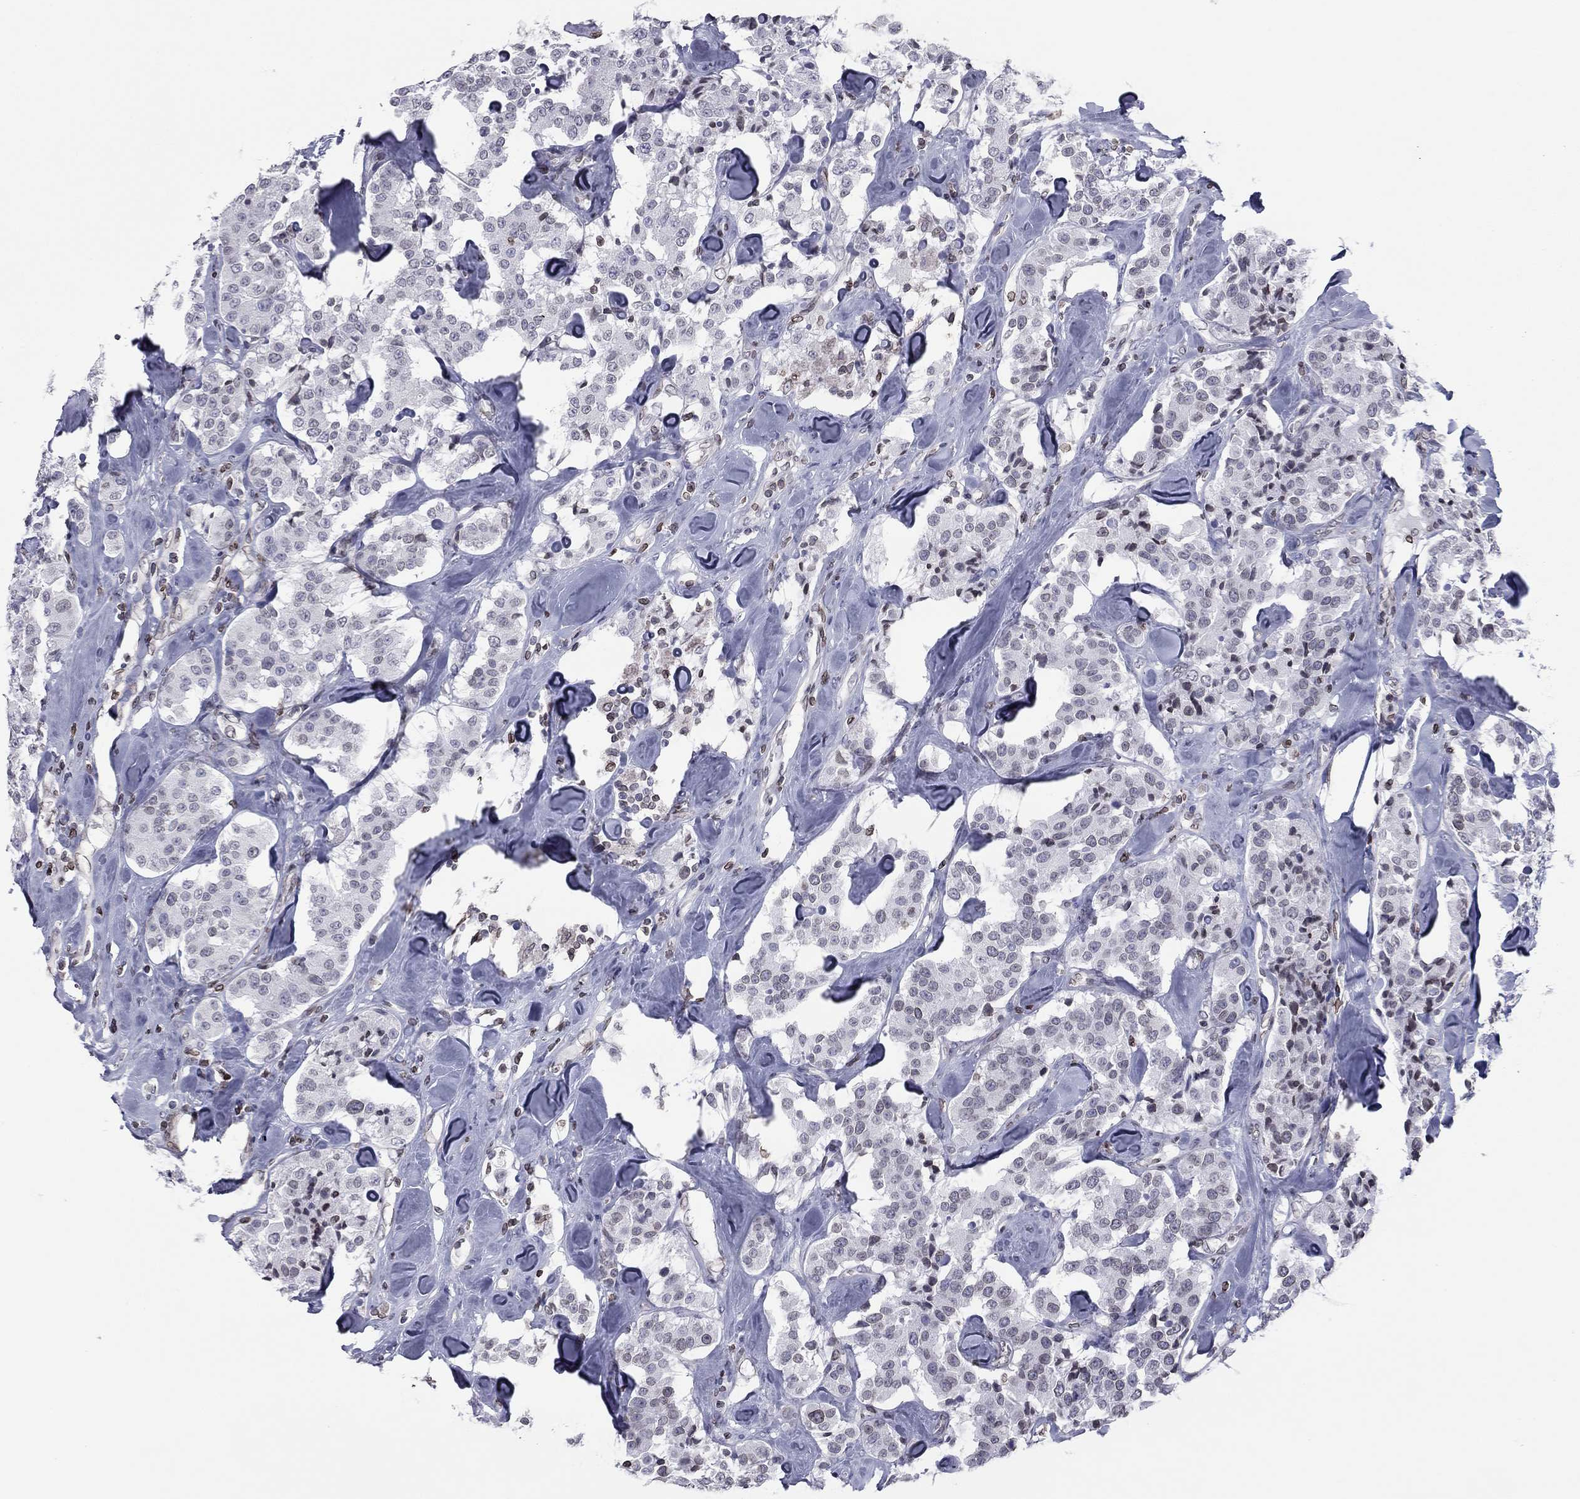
{"staining": {"intensity": "negative", "quantity": "none", "location": "none"}, "tissue": "carcinoid", "cell_type": "Tumor cells", "image_type": "cancer", "snomed": [{"axis": "morphology", "description": "Carcinoid, malignant, NOS"}, {"axis": "topography", "description": "Pancreas"}], "caption": "IHC histopathology image of neoplastic tissue: malignant carcinoid stained with DAB (3,3'-diaminobenzidine) exhibits no significant protein expression in tumor cells.", "gene": "ESPL1", "patient": {"sex": "male", "age": 41}}